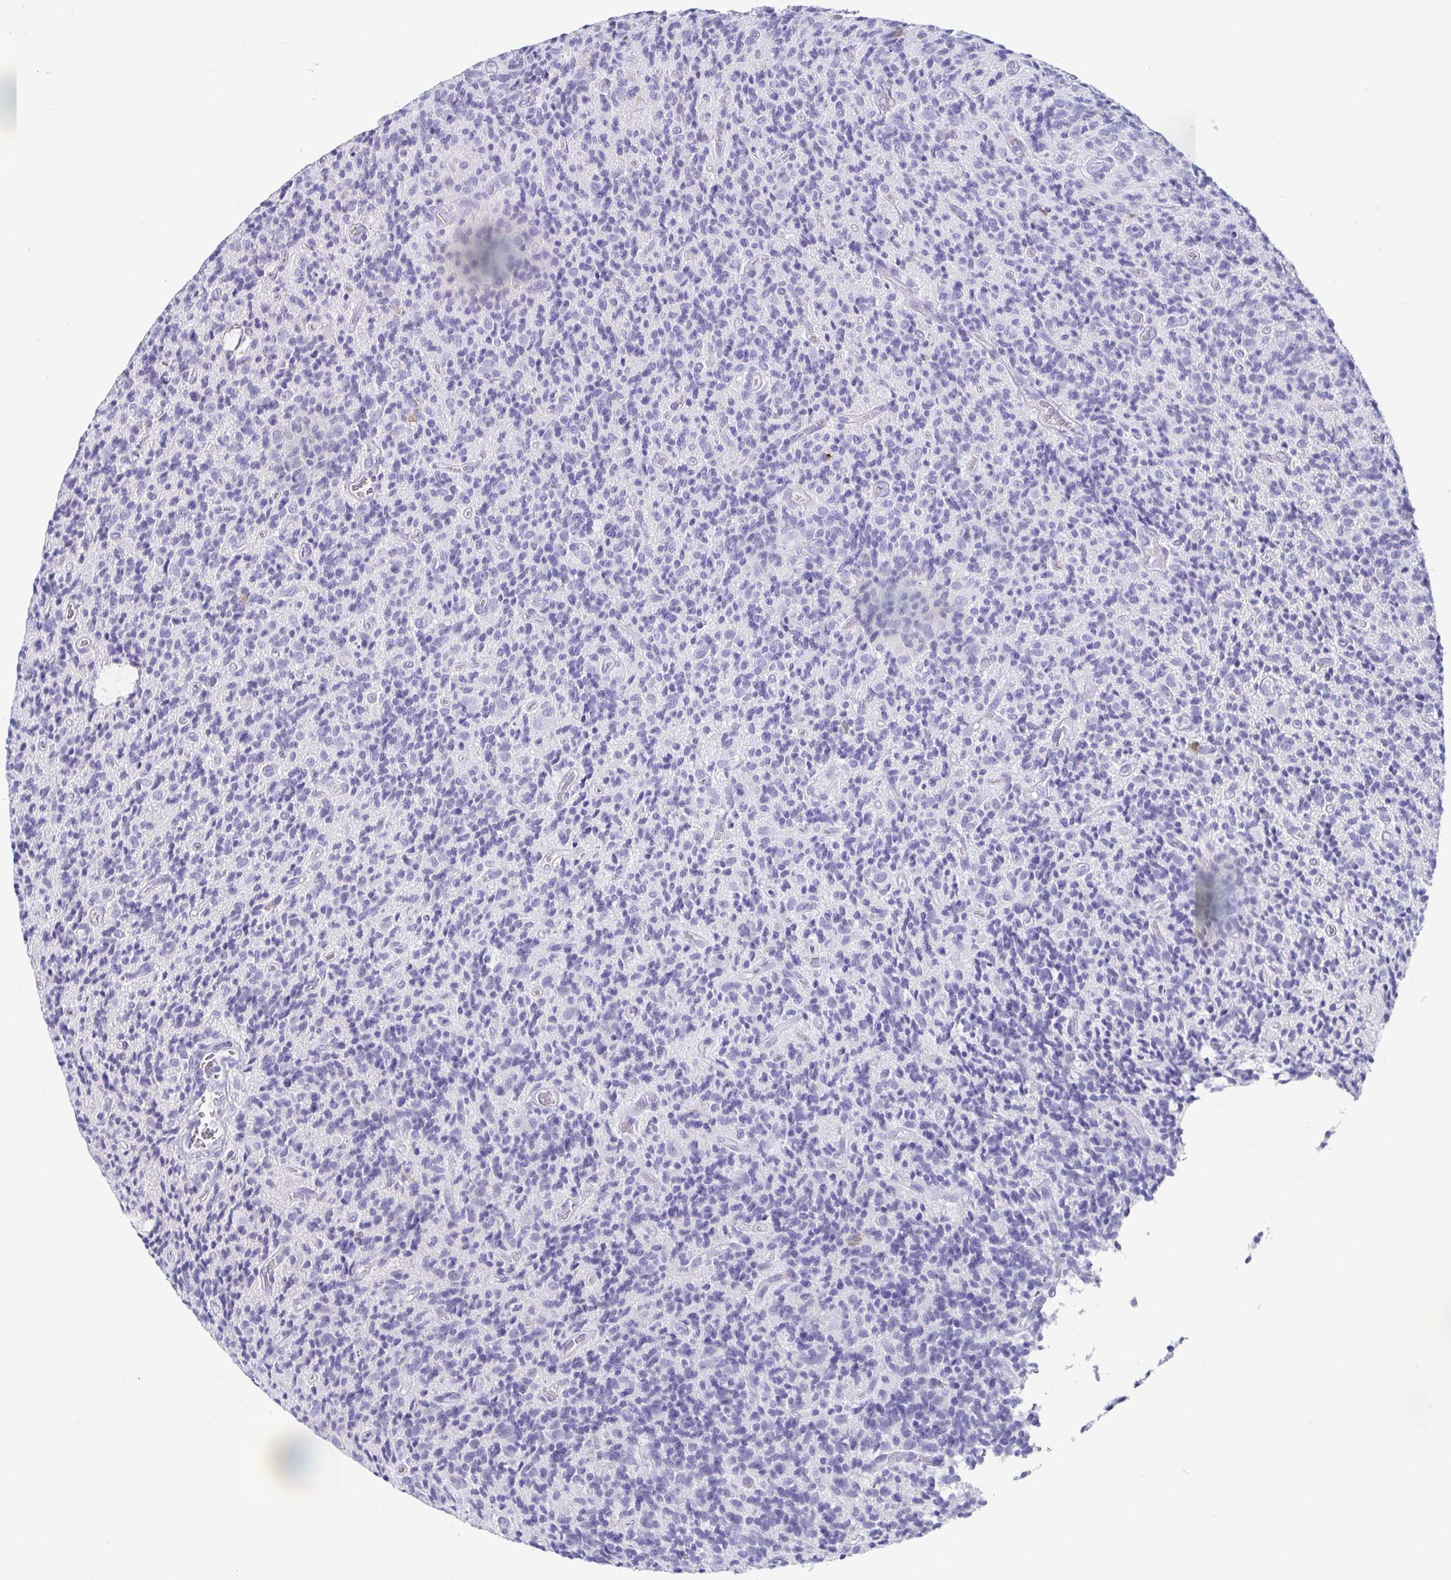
{"staining": {"intensity": "negative", "quantity": "none", "location": "none"}, "tissue": "glioma", "cell_type": "Tumor cells", "image_type": "cancer", "snomed": [{"axis": "morphology", "description": "Glioma, malignant, High grade"}, {"axis": "topography", "description": "Brain"}], "caption": "Immunohistochemistry (IHC) photomicrograph of glioma stained for a protein (brown), which demonstrates no positivity in tumor cells.", "gene": "SCGN", "patient": {"sex": "male", "age": 76}}